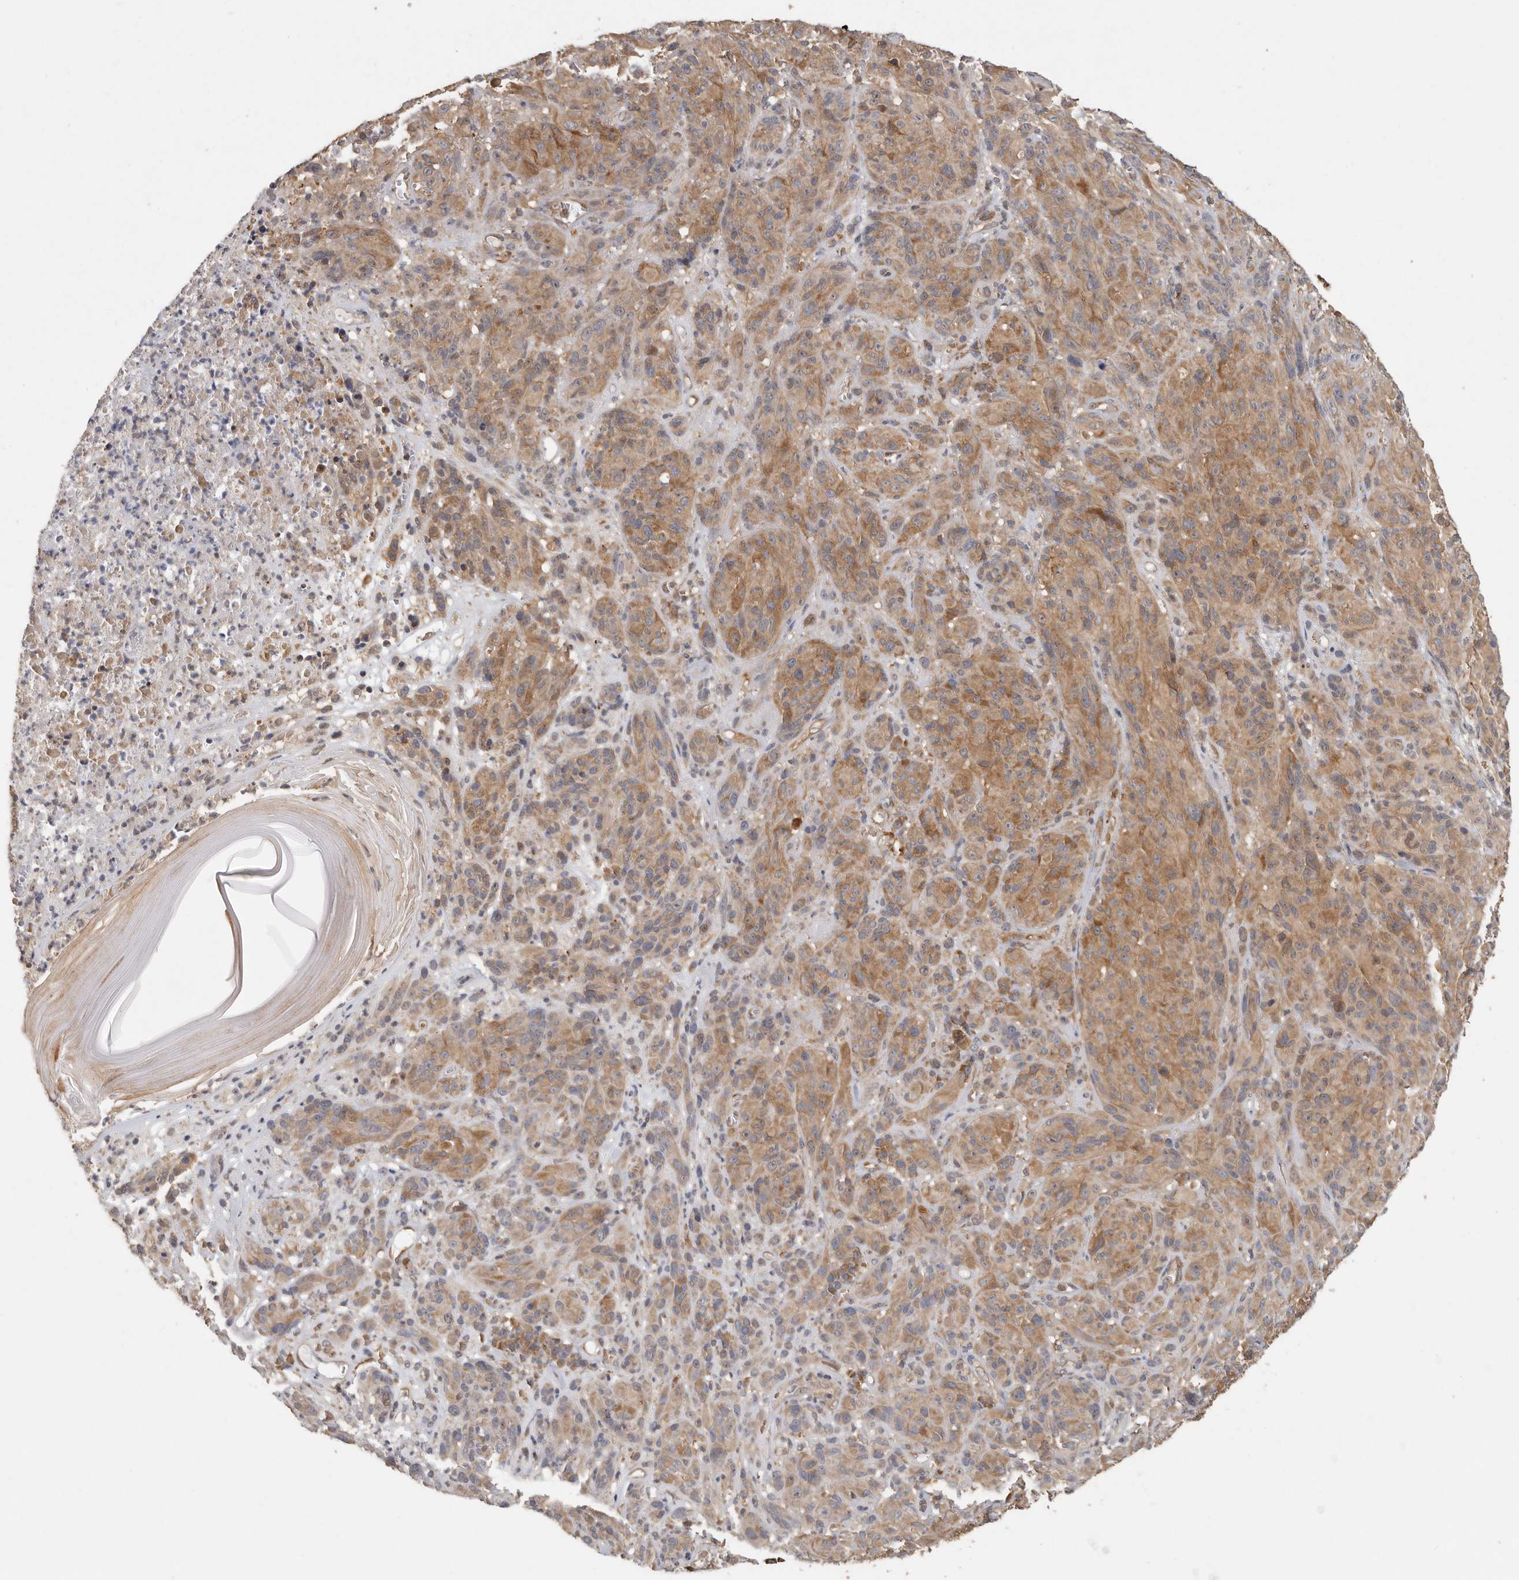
{"staining": {"intensity": "moderate", "quantity": ">75%", "location": "cytoplasmic/membranous"}, "tissue": "melanoma", "cell_type": "Tumor cells", "image_type": "cancer", "snomed": [{"axis": "morphology", "description": "Malignant melanoma, NOS"}, {"axis": "topography", "description": "Skin of head"}], "caption": "This image displays immunohistochemistry staining of human malignant melanoma, with medium moderate cytoplasmic/membranous expression in about >75% of tumor cells.", "gene": "CCT8", "patient": {"sex": "male", "age": 96}}